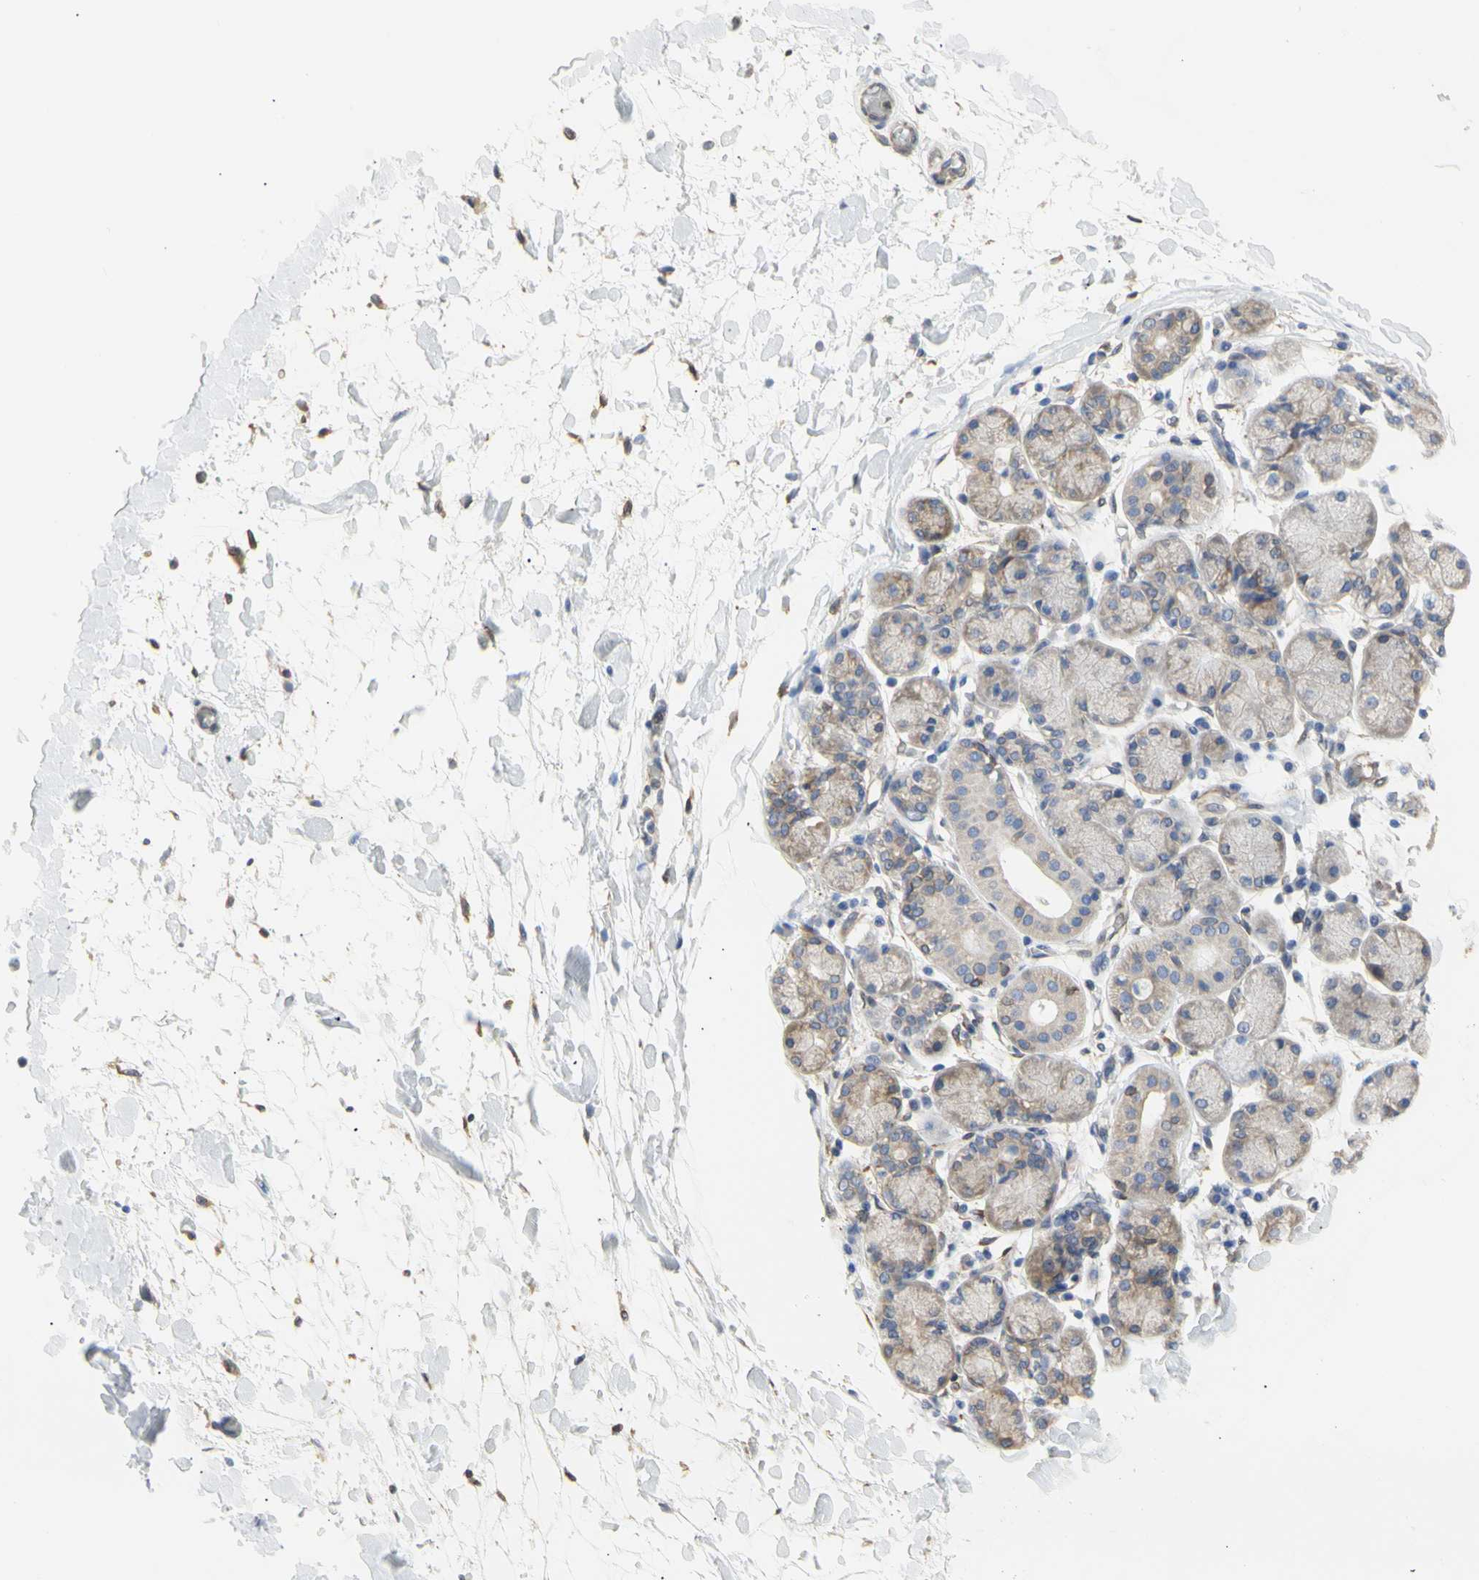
{"staining": {"intensity": "moderate", "quantity": "<25%", "location": "cytoplasmic/membranous,nuclear"}, "tissue": "salivary gland", "cell_type": "Glandular cells", "image_type": "normal", "snomed": [{"axis": "morphology", "description": "Normal tissue, NOS"}, {"axis": "topography", "description": "Salivary gland"}], "caption": "Human salivary gland stained for a protein (brown) displays moderate cytoplasmic/membranous,nuclear positive staining in approximately <25% of glandular cells.", "gene": "ERLIN1", "patient": {"sex": "female", "age": 24}}